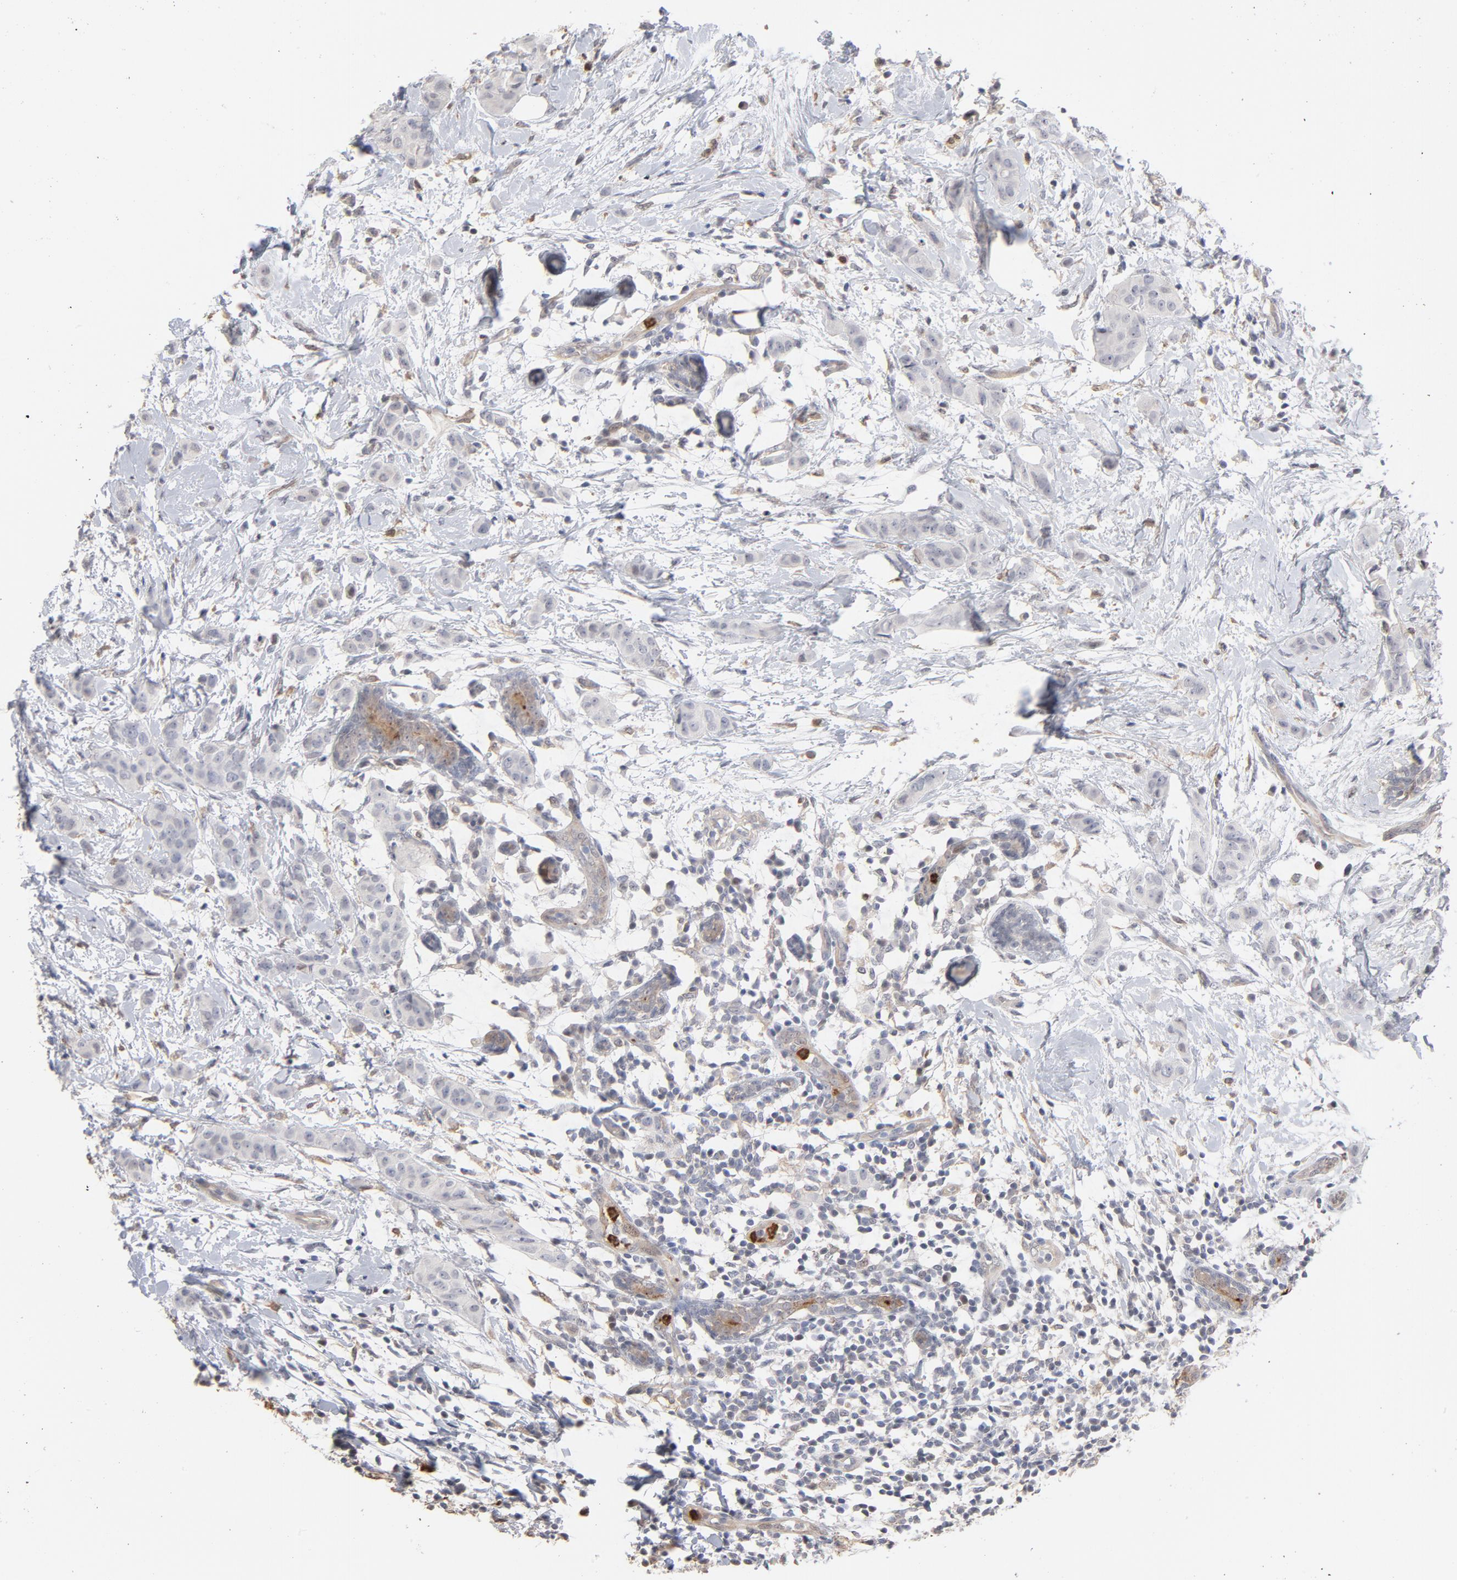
{"staining": {"intensity": "weak", "quantity": "<25%", "location": "cytoplasmic/membranous"}, "tissue": "breast cancer", "cell_type": "Tumor cells", "image_type": "cancer", "snomed": [{"axis": "morphology", "description": "Duct carcinoma"}, {"axis": "topography", "description": "Breast"}], "caption": "Tumor cells are negative for brown protein staining in breast cancer (intraductal carcinoma).", "gene": "PNMA1", "patient": {"sex": "female", "age": 40}}